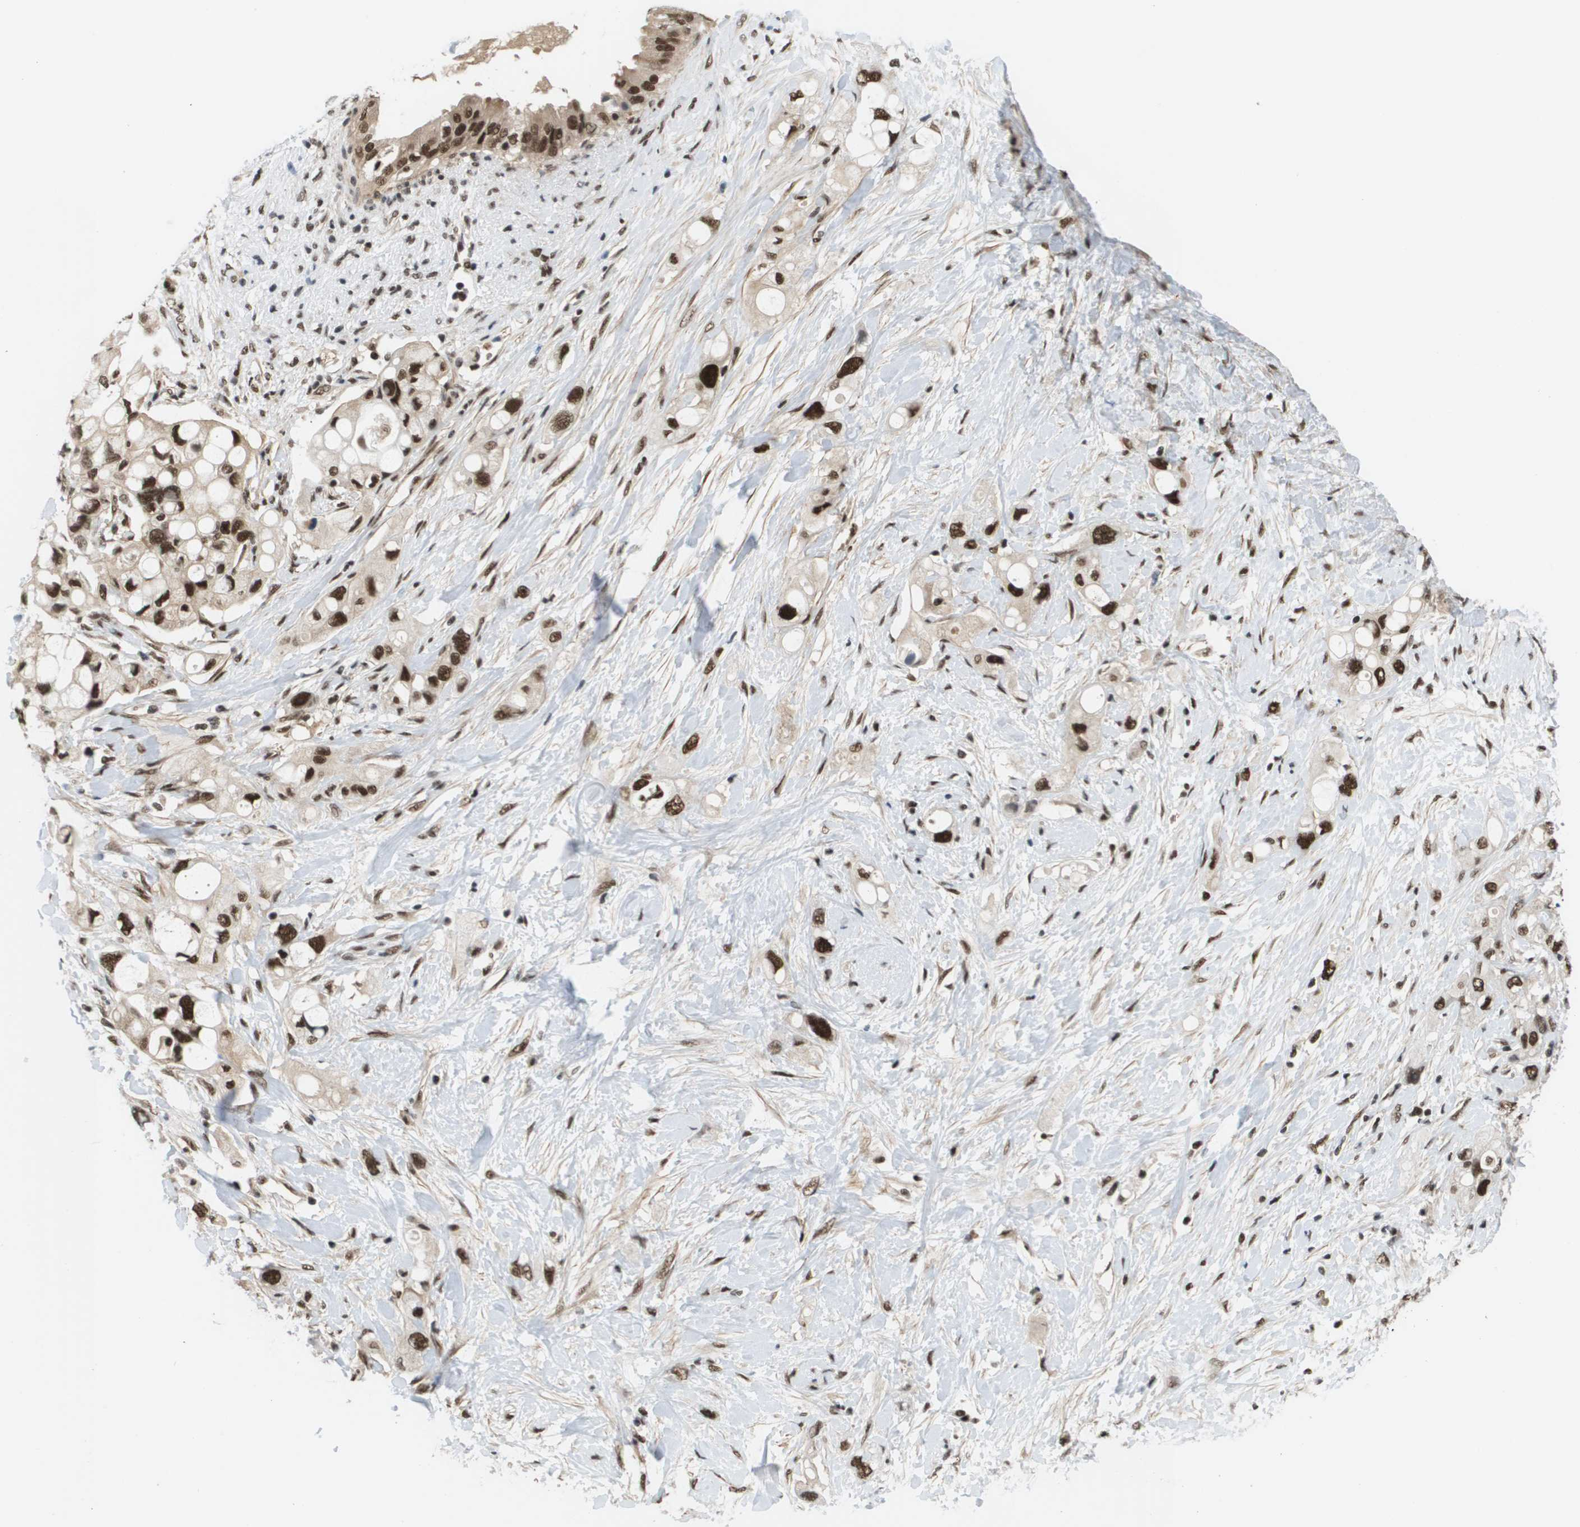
{"staining": {"intensity": "moderate", "quantity": ">75%", "location": "cytoplasmic/membranous,nuclear"}, "tissue": "pancreatic cancer", "cell_type": "Tumor cells", "image_type": "cancer", "snomed": [{"axis": "morphology", "description": "Adenocarcinoma, NOS"}, {"axis": "topography", "description": "Pancreas"}], "caption": "A histopathology image of pancreatic adenocarcinoma stained for a protein shows moderate cytoplasmic/membranous and nuclear brown staining in tumor cells.", "gene": "PRCC", "patient": {"sex": "female", "age": 56}}